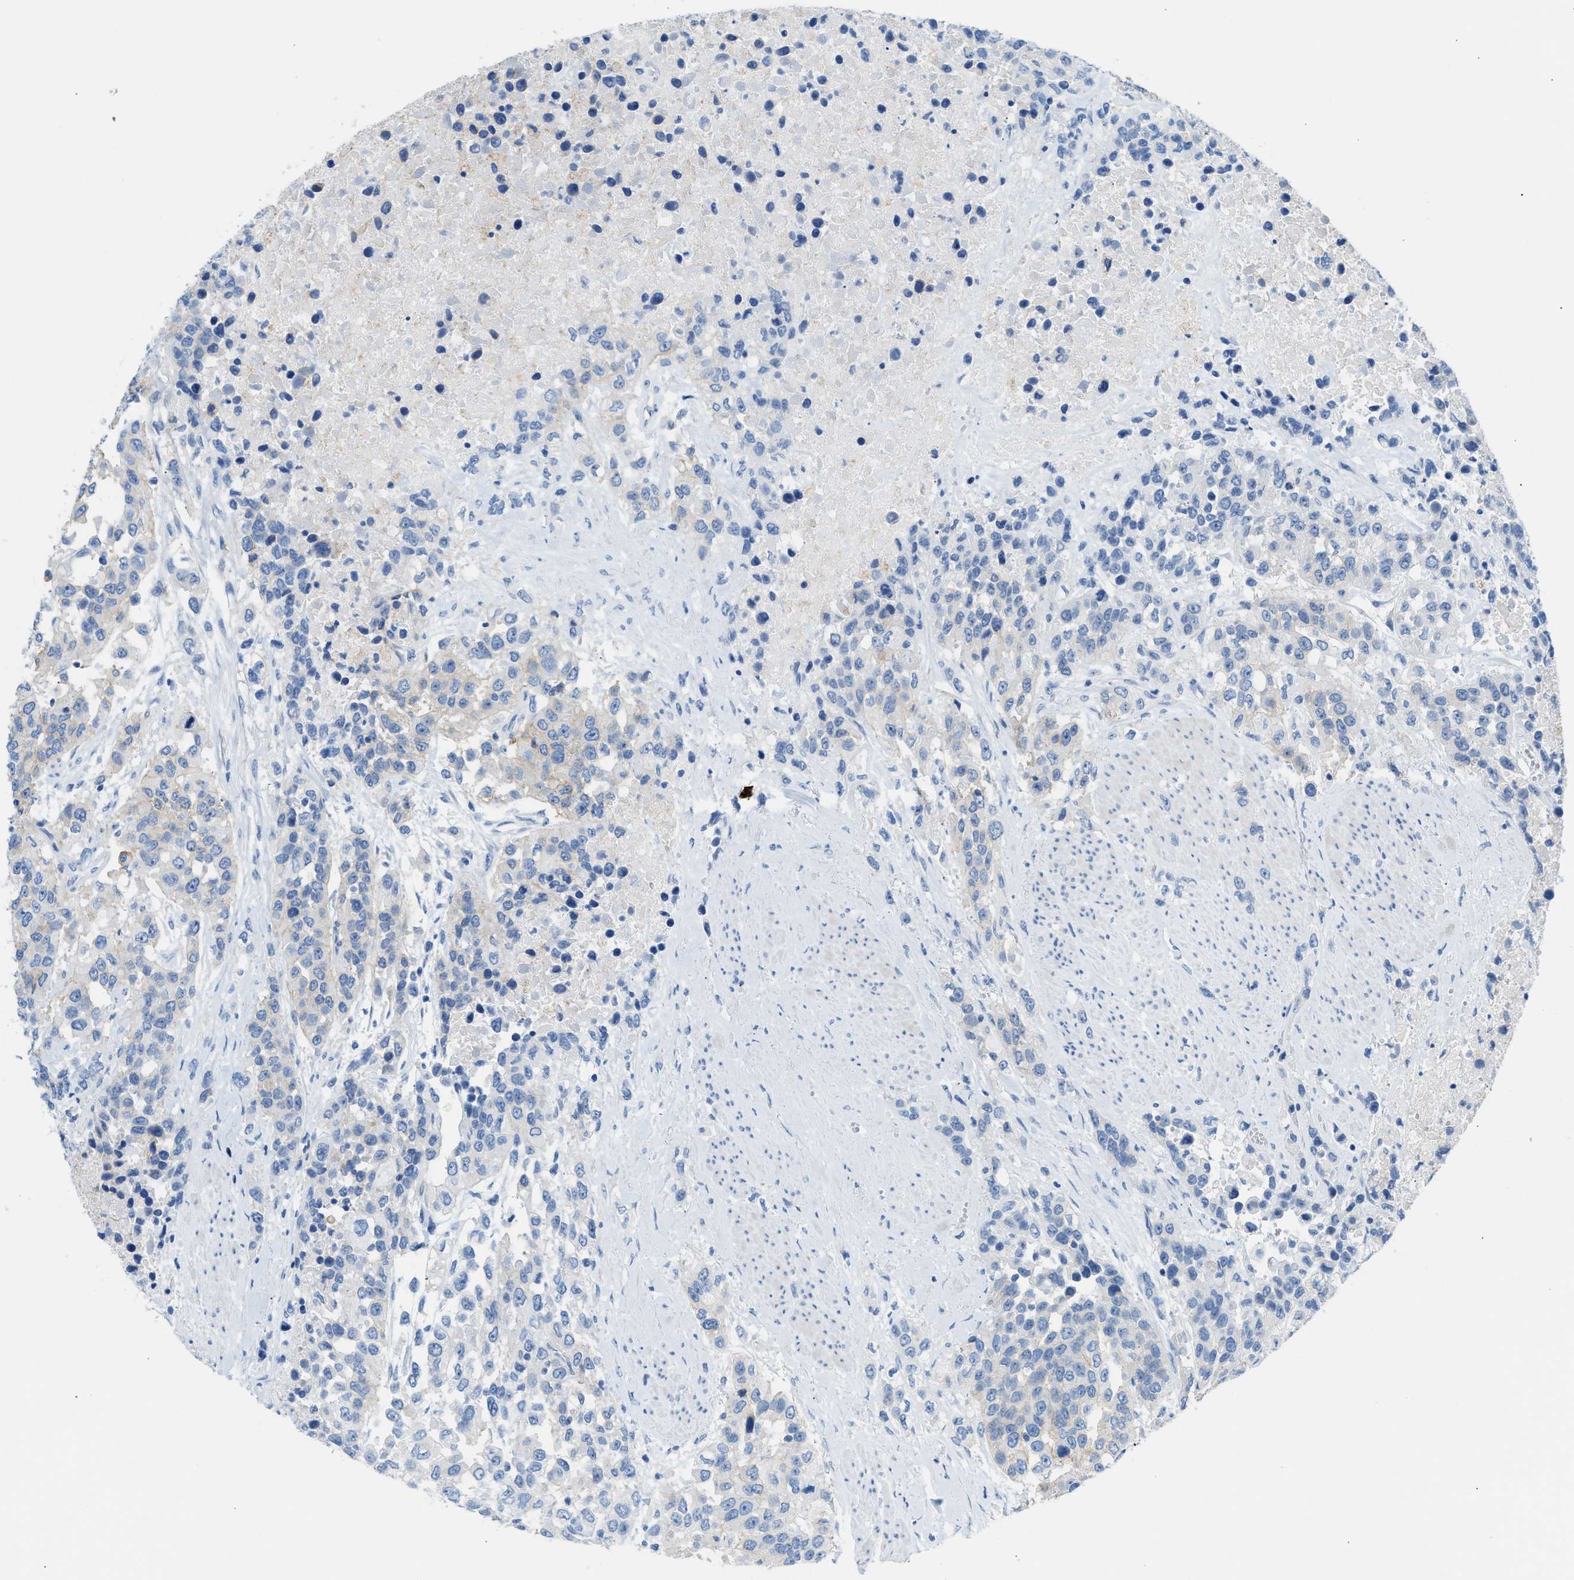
{"staining": {"intensity": "negative", "quantity": "none", "location": "none"}, "tissue": "urothelial cancer", "cell_type": "Tumor cells", "image_type": "cancer", "snomed": [{"axis": "morphology", "description": "Urothelial carcinoma, High grade"}, {"axis": "topography", "description": "Urinary bladder"}], "caption": "A photomicrograph of human urothelial cancer is negative for staining in tumor cells.", "gene": "ERBB2", "patient": {"sex": "female", "age": 80}}